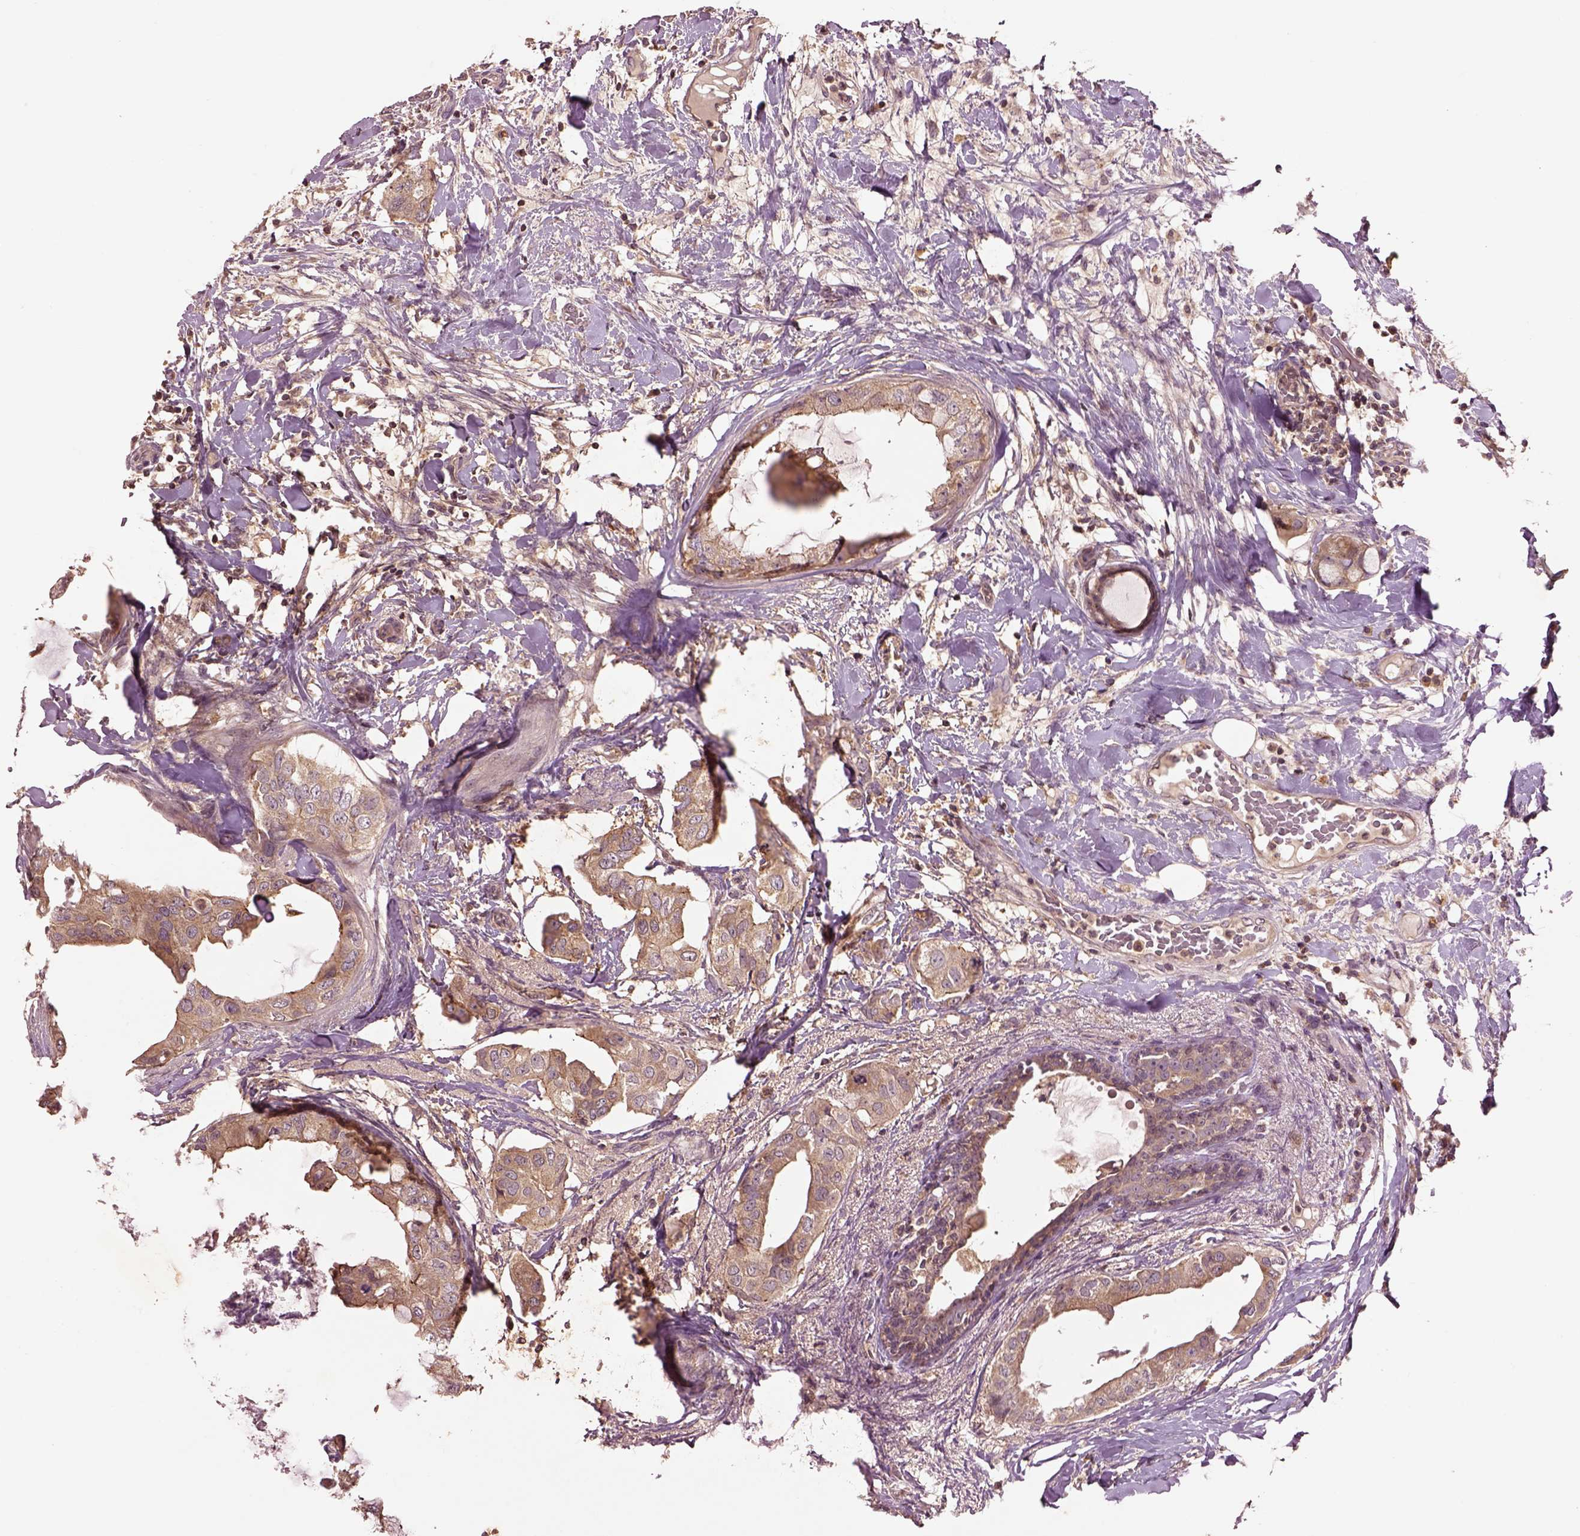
{"staining": {"intensity": "weak", "quantity": ">75%", "location": "cytoplasmic/membranous"}, "tissue": "breast cancer", "cell_type": "Tumor cells", "image_type": "cancer", "snomed": [{"axis": "morphology", "description": "Normal tissue, NOS"}, {"axis": "morphology", "description": "Duct carcinoma"}, {"axis": "topography", "description": "Breast"}], "caption": "Tumor cells reveal low levels of weak cytoplasmic/membranous staining in about >75% of cells in breast cancer. (DAB IHC with brightfield microscopy, high magnification).", "gene": "MTHFS", "patient": {"sex": "female", "age": 40}}